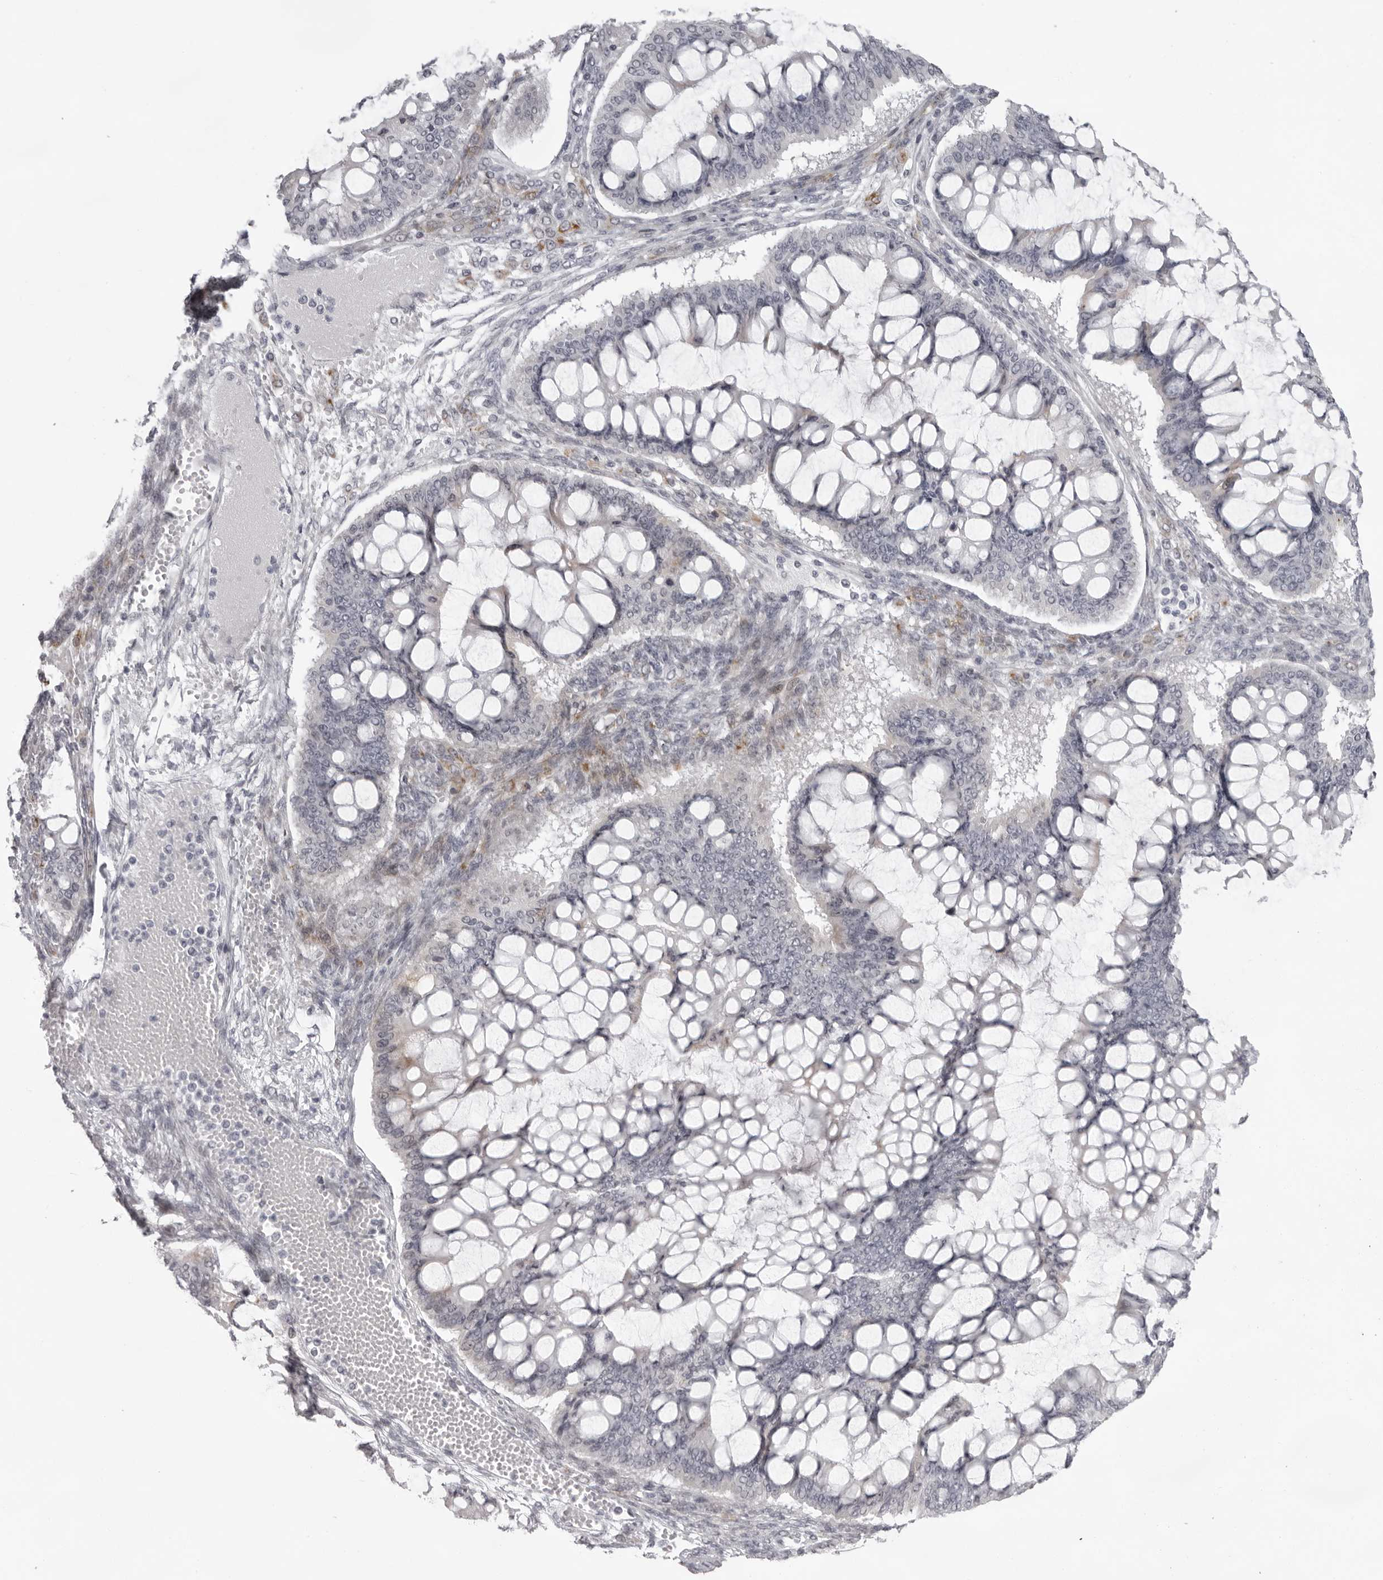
{"staining": {"intensity": "weak", "quantity": "<25%", "location": "cytoplasmic/membranous"}, "tissue": "ovarian cancer", "cell_type": "Tumor cells", "image_type": "cancer", "snomed": [{"axis": "morphology", "description": "Cystadenocarcinoma, mucinous, NOS"}, {"axis": "topography", "description": "Ovary"}], "caption": "Ovarian cancer (mucinous cystadenocarcinoma) stained for a protein using IHC shows no expression tumor cells.", "gene": "NUDT18", "patient": {"sex": "female", "age": 73}}